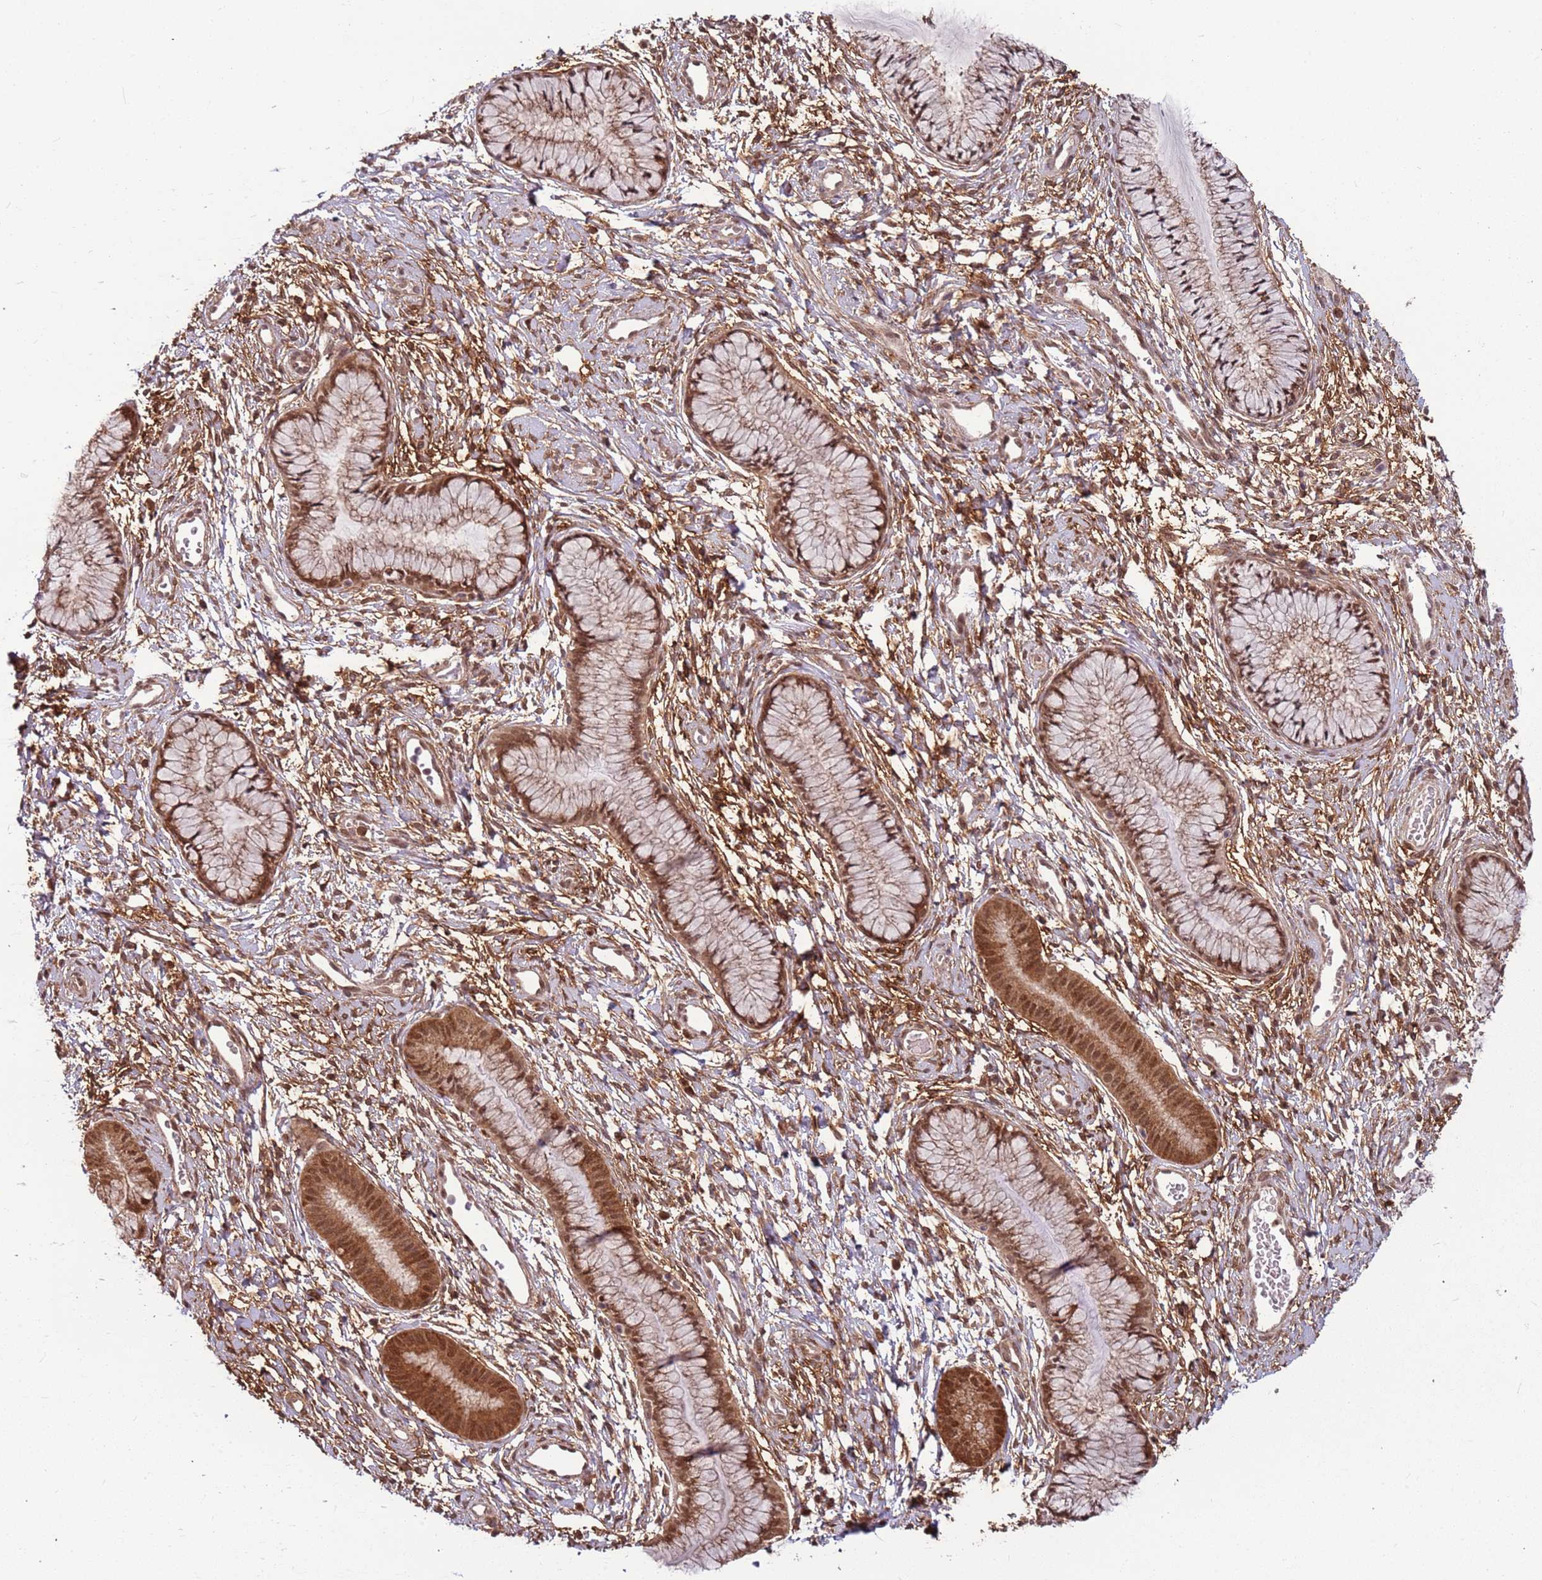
{"staining": {"intensity": "moderate", "quantity": ">75%", "location": "cytoplasmic/membranous,nuclear"}, "tissue": "cervix", "cell_type": "Glandular cells", "image_type": "normal", "snomed": [{"axis": "morphology", "description": "Normal tissue, NOS"}, {"axis": "topography", "description": "Cervix"}], "caption": "The image demonstrates a brown stain indicating the presence of a protein in the cytoplasmic/membranous,nuclear of glandular cells in cervix. (IHC, brightfield microscopy, high magnification).", "gene": "POLR3H", "patient": {"sex": "female", "age": 42}}